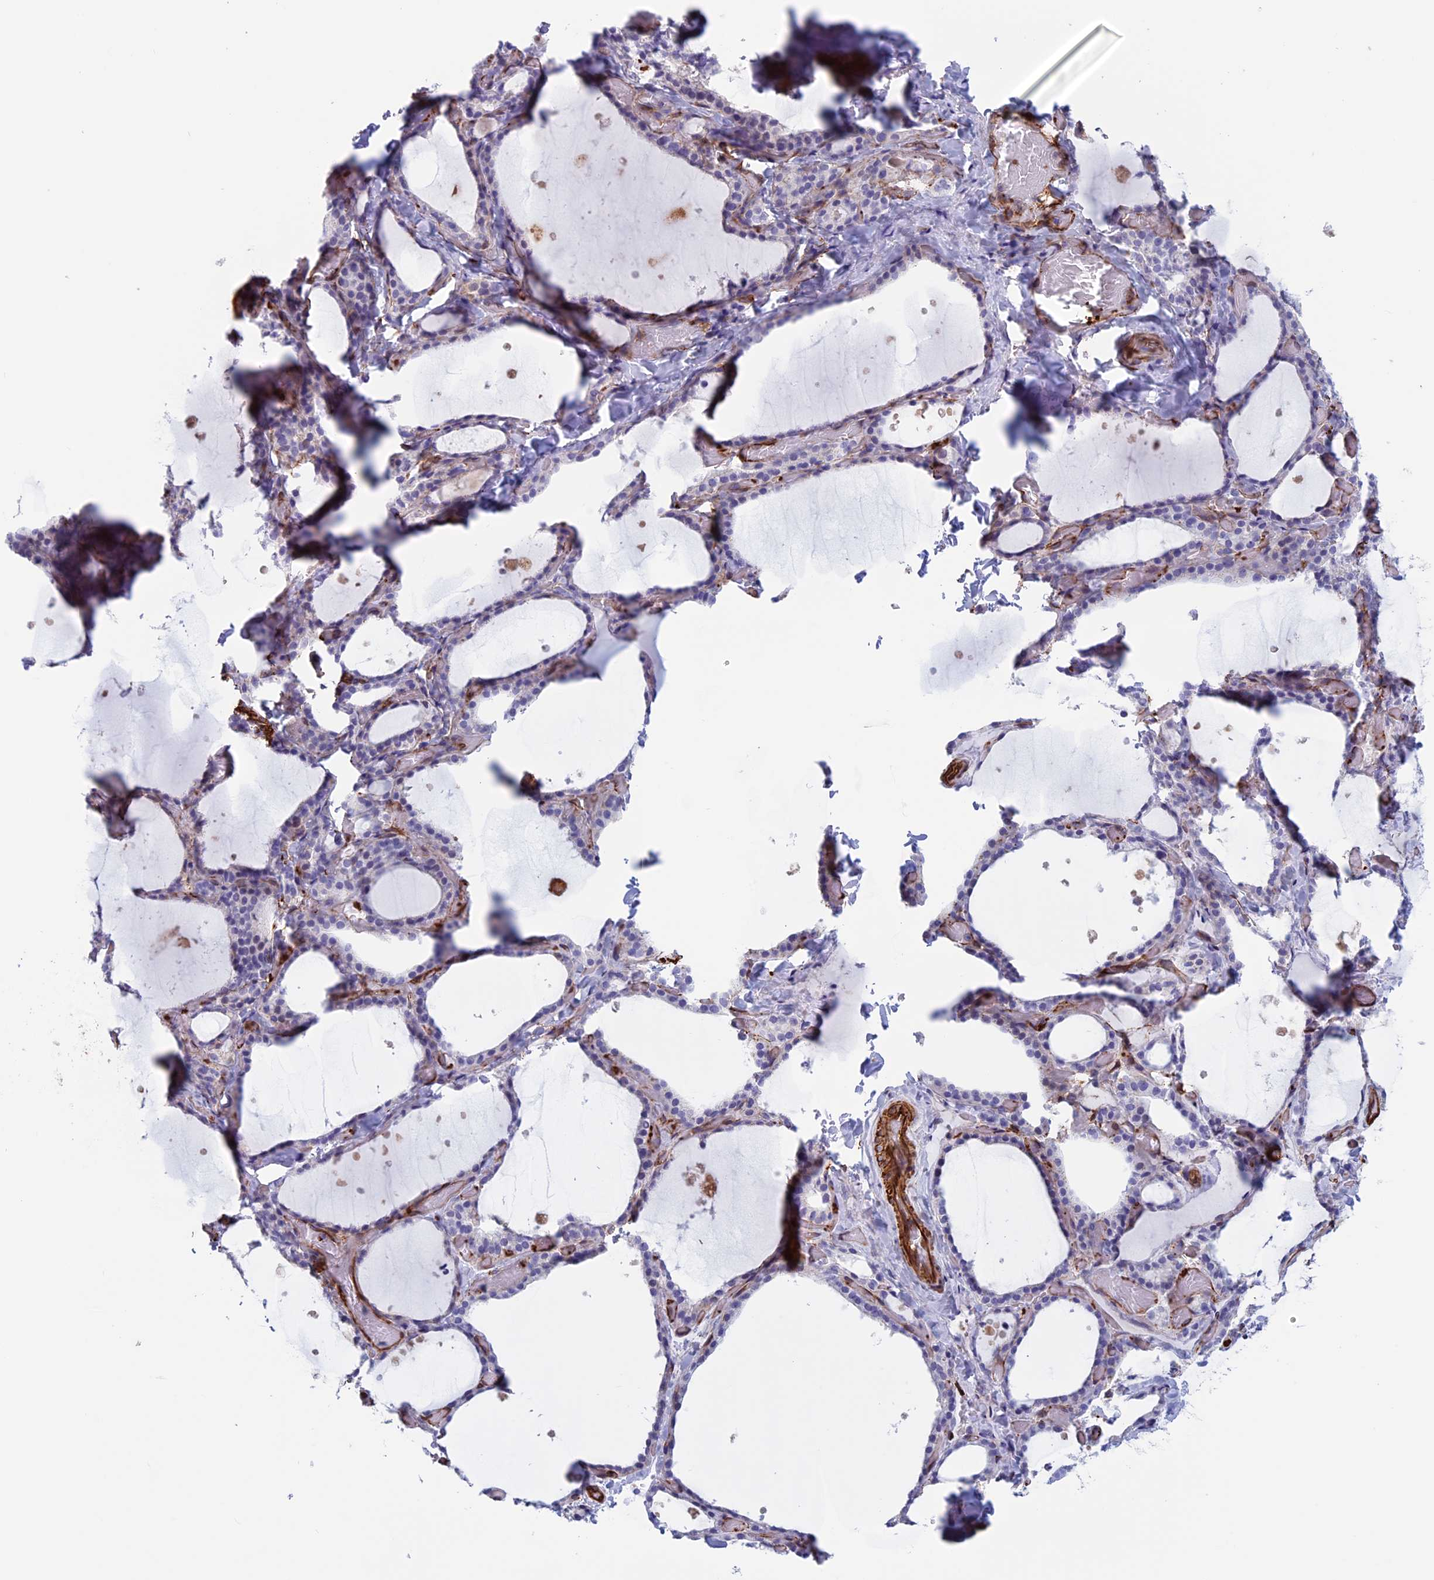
{"staining": {"intensity": "negative", "quantity": "none", "location": "none"}, "tissue": "thyroid gland", "cell_type": "Glandular cells", "image_type": "normal", "snomed": [{"axis": "morphology", "description": "Normal tissue, NOS"}, {"axis": "topography", "description": "Thyroid gland"}], "caption": "The IHC image has no significant staining in glandular cells of thyroid gland. (Brightfield microscopy of DAB (3,3'-diaminobenzidine) immunohistochemistry (IHC) at high magnification).", "gene": "ANGPTL2", "patient": {"sex": "female", "age": 44}}